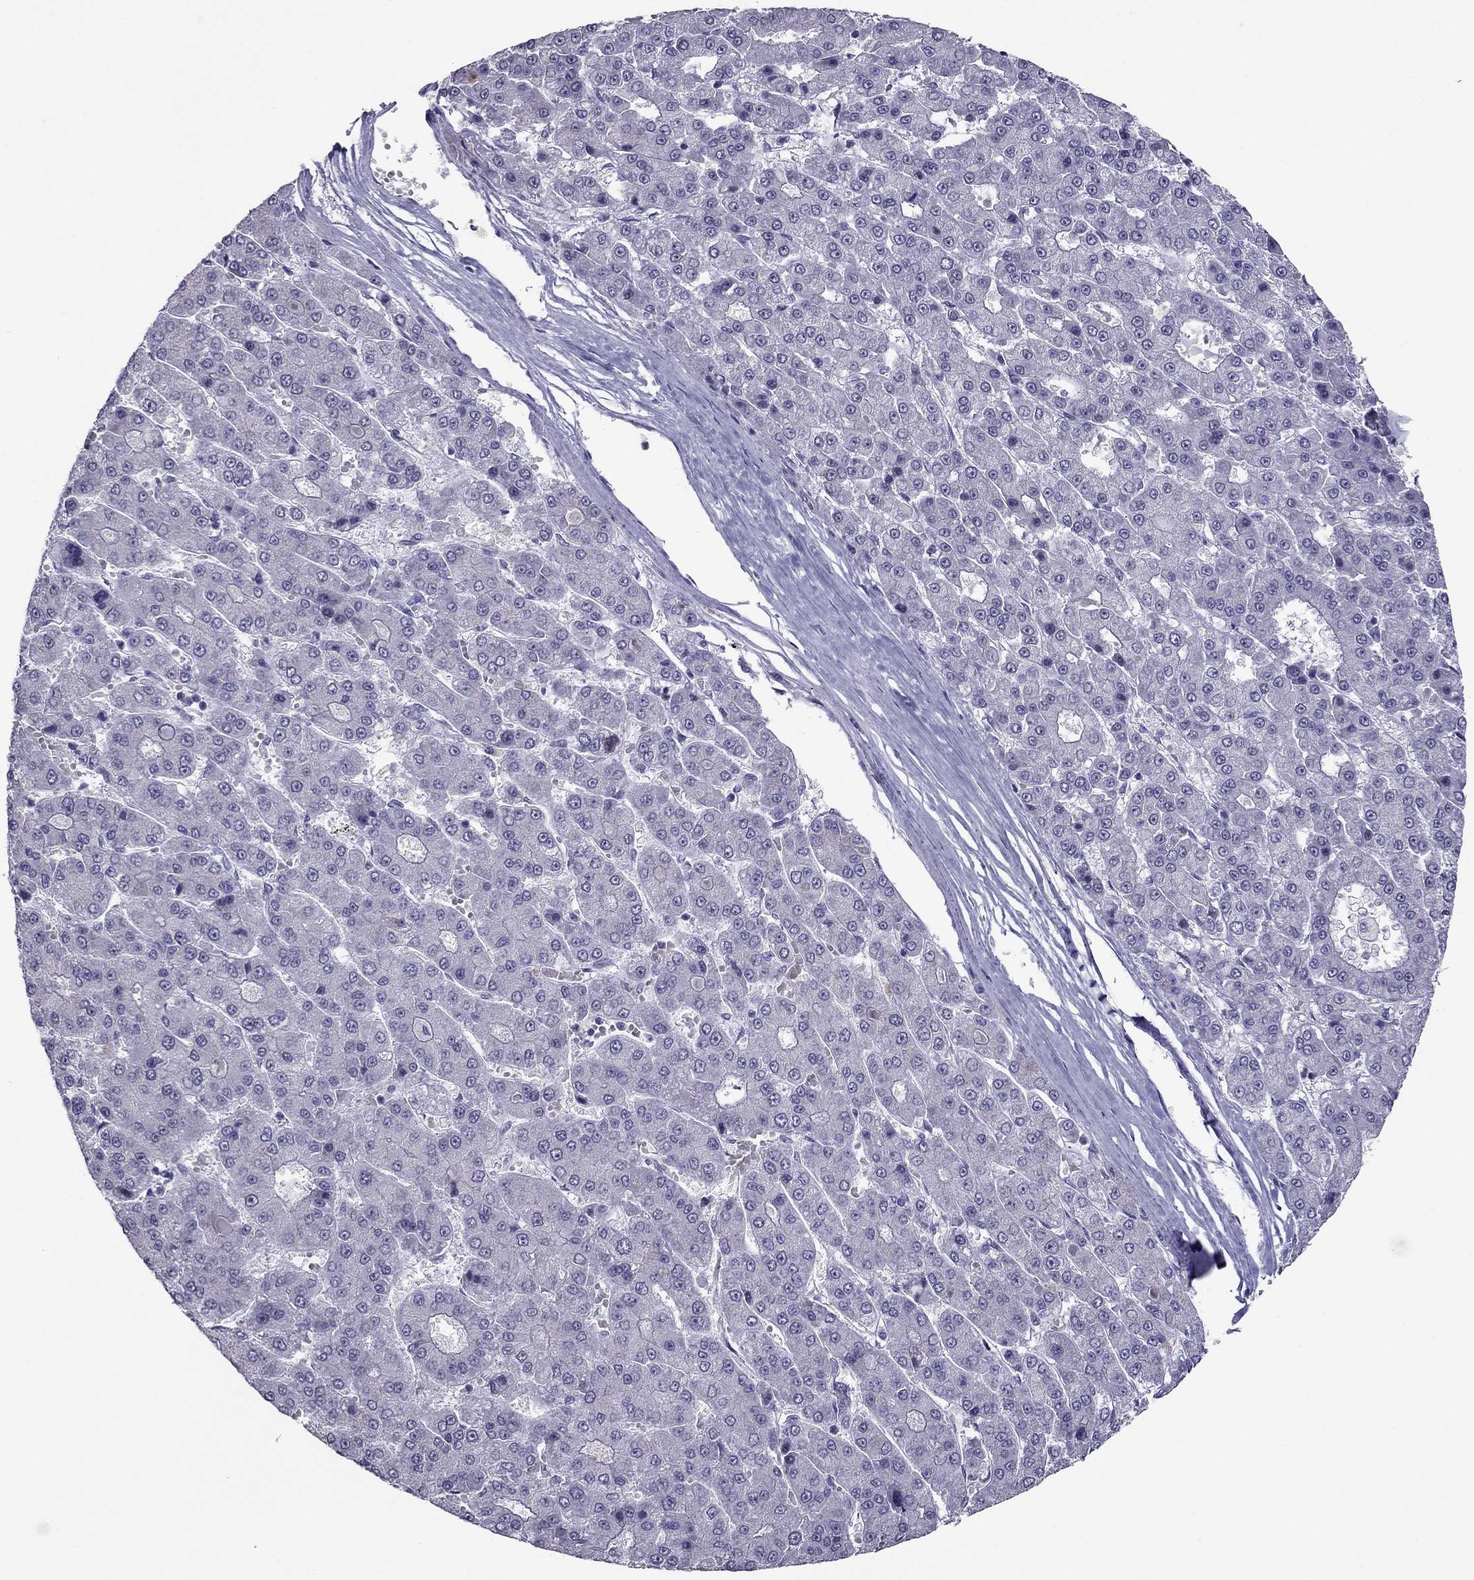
{"staining": {"intensity": "negative", "quantity": "none", "location": "none"}, "tissue": "liver cancer", "cell_type": "Tumor cells", "image_type": "cancer", "snomed": [{"axis": "morphology", "description": "Carcinoma, Hepatocellular, NOS"}, {"axis": "topography", "description": "Liver"}], "caption": "Tumor cells show no significant protein expression in liver cancer (hepatocellular carcinoma).", "gene": "RGS8", "patient": {"sex": "male", "age": 70}}